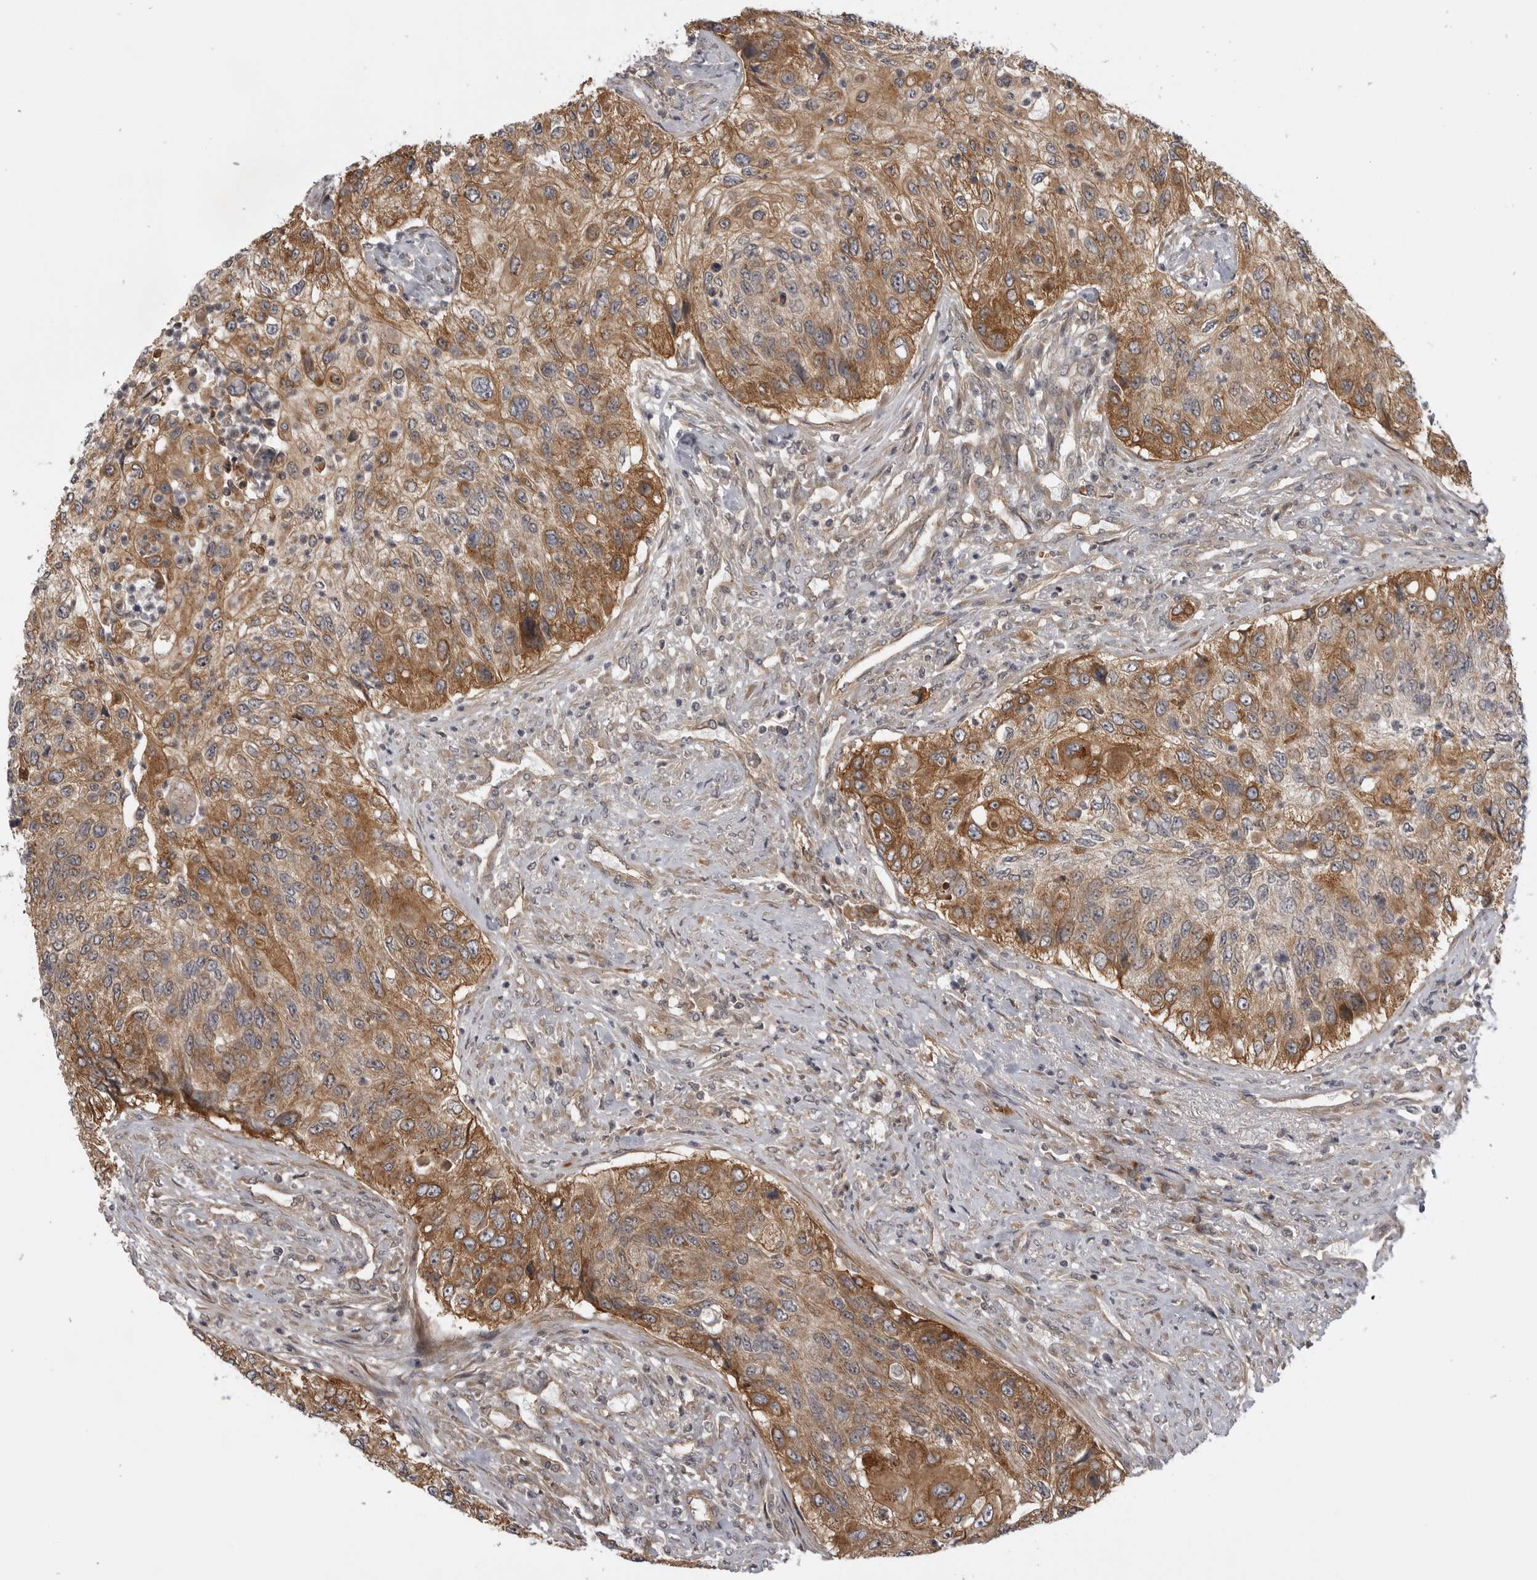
{"staining": {"intensity": "moderate", "quantity": ">75%", "location": "cytoplasmic/membranous"}, "tissue": "urothelial cancer", "cell_type": "Tumor cells", "image_type": "cancer", "snomed": [{"axis": "morphology", "description": "Urothelial carcinoma, High grade"}, {"axis": "topography", "description": "Urinary bladder"}], "caption": "High-magnification brightfield microscopy of urothelial carcinoma (high-grade) stained with DAB (3,3'-diaminobenzidine) (brown) and counterstained with hematoxylin (blue). tumor cells exhibit moderate cytoplasmic/membranous staining is seen in approximately>75% of cells.", "gene": "LRRC45", "patient": {"sex": "female", "age": 60}}